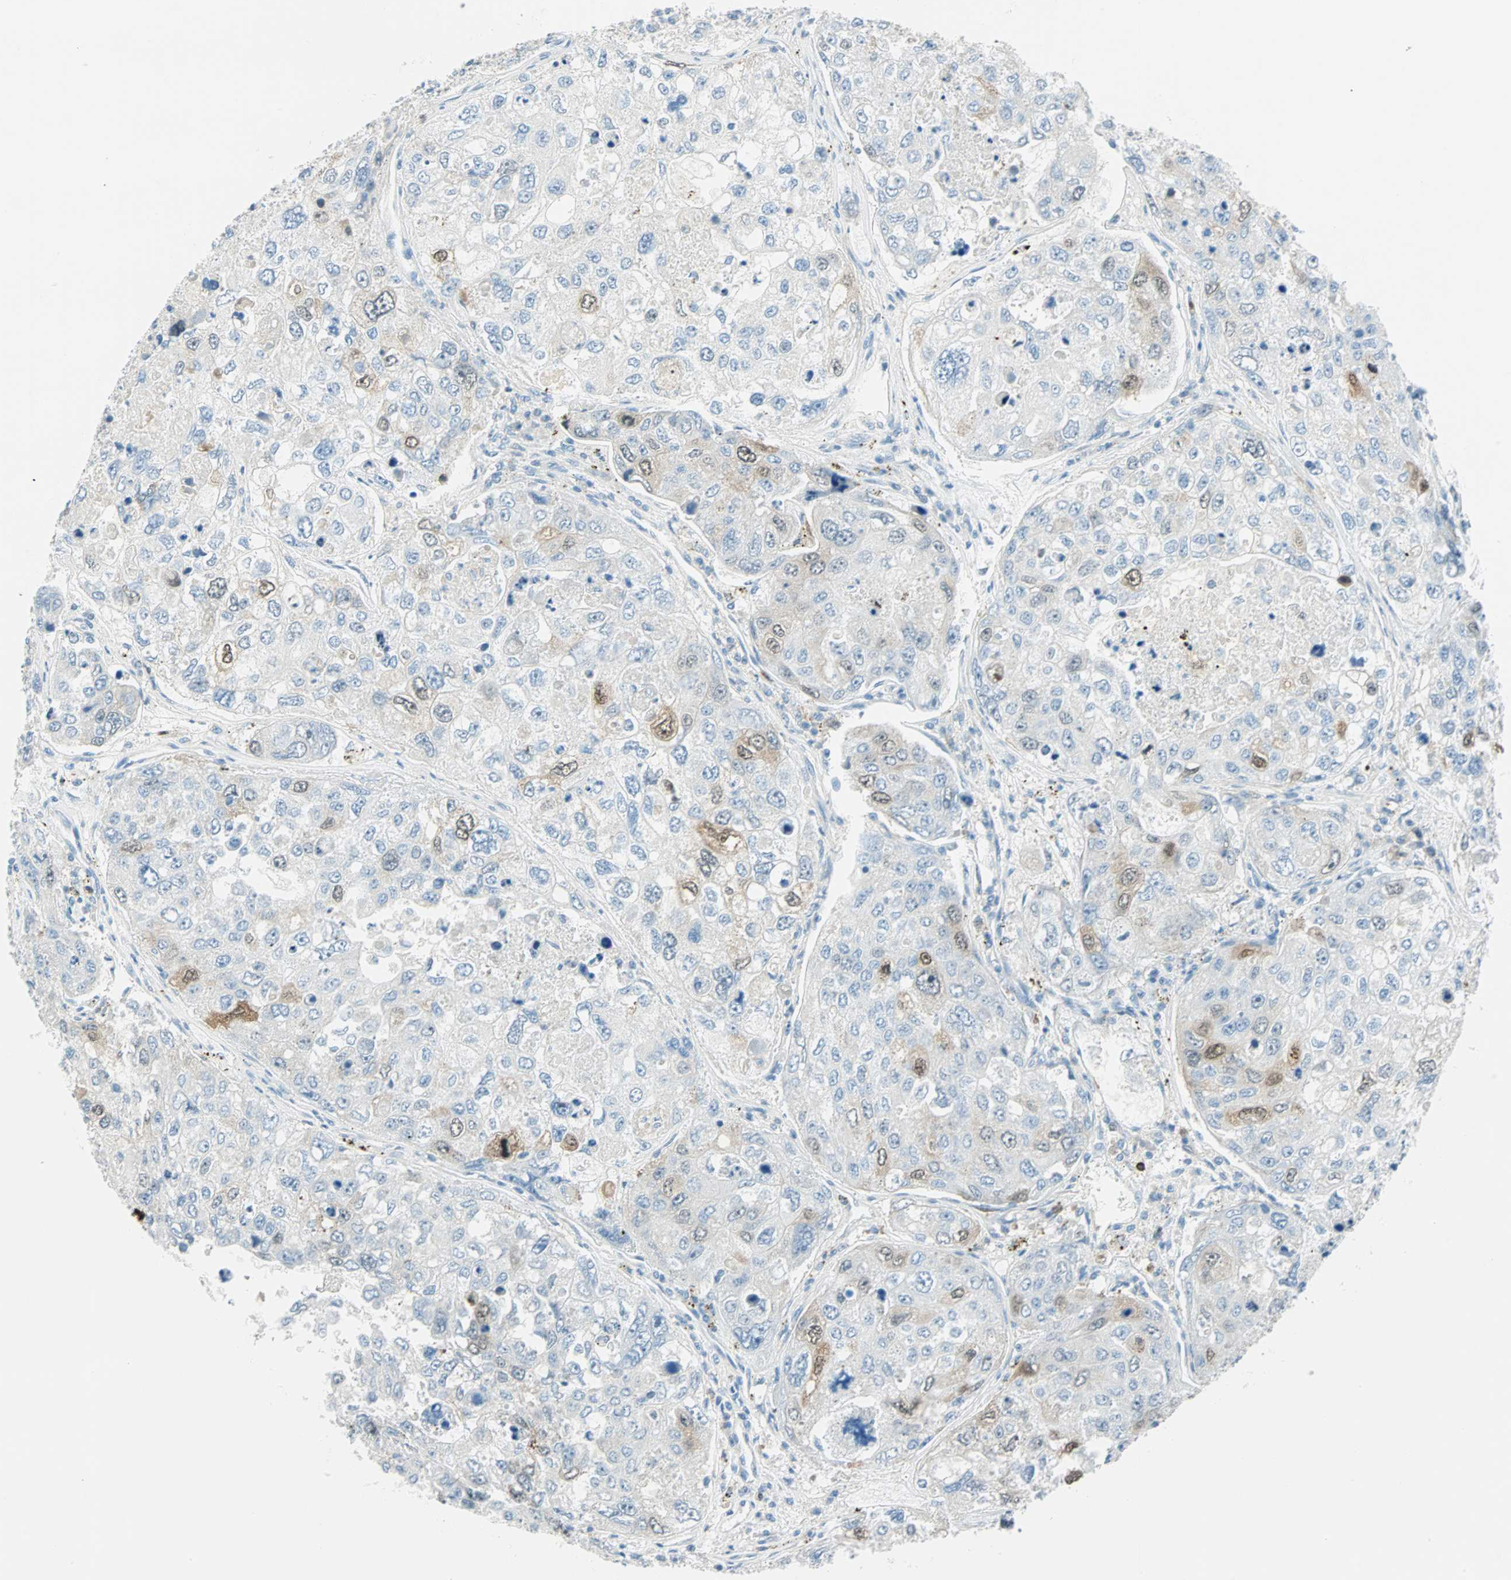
{"staining": {"intensity": "weak", "quantity": "<25%", "location": "cytoplasmic/membranous,nuclear"}, "tissue": "urothelial cancer", "cell_type": "Tumor cells", "image_type": "cancer", "snomed": [{"axis": "morphology", "description": "Urothelial carcinoma, High grade"}, {"axis": "topography", "description": "Lymph node"}, {"axis": "topography", "description": "Urinary bladder"}], "caption": "An immunohistochemistry histopathology image of urothelial carcinoma (high-grade) is shown. There is no staining in tumor cells of urothelial carcinoma (high-grade).", "gene": "PTTG1", "patient": {"sex": "male", "age": 51}}